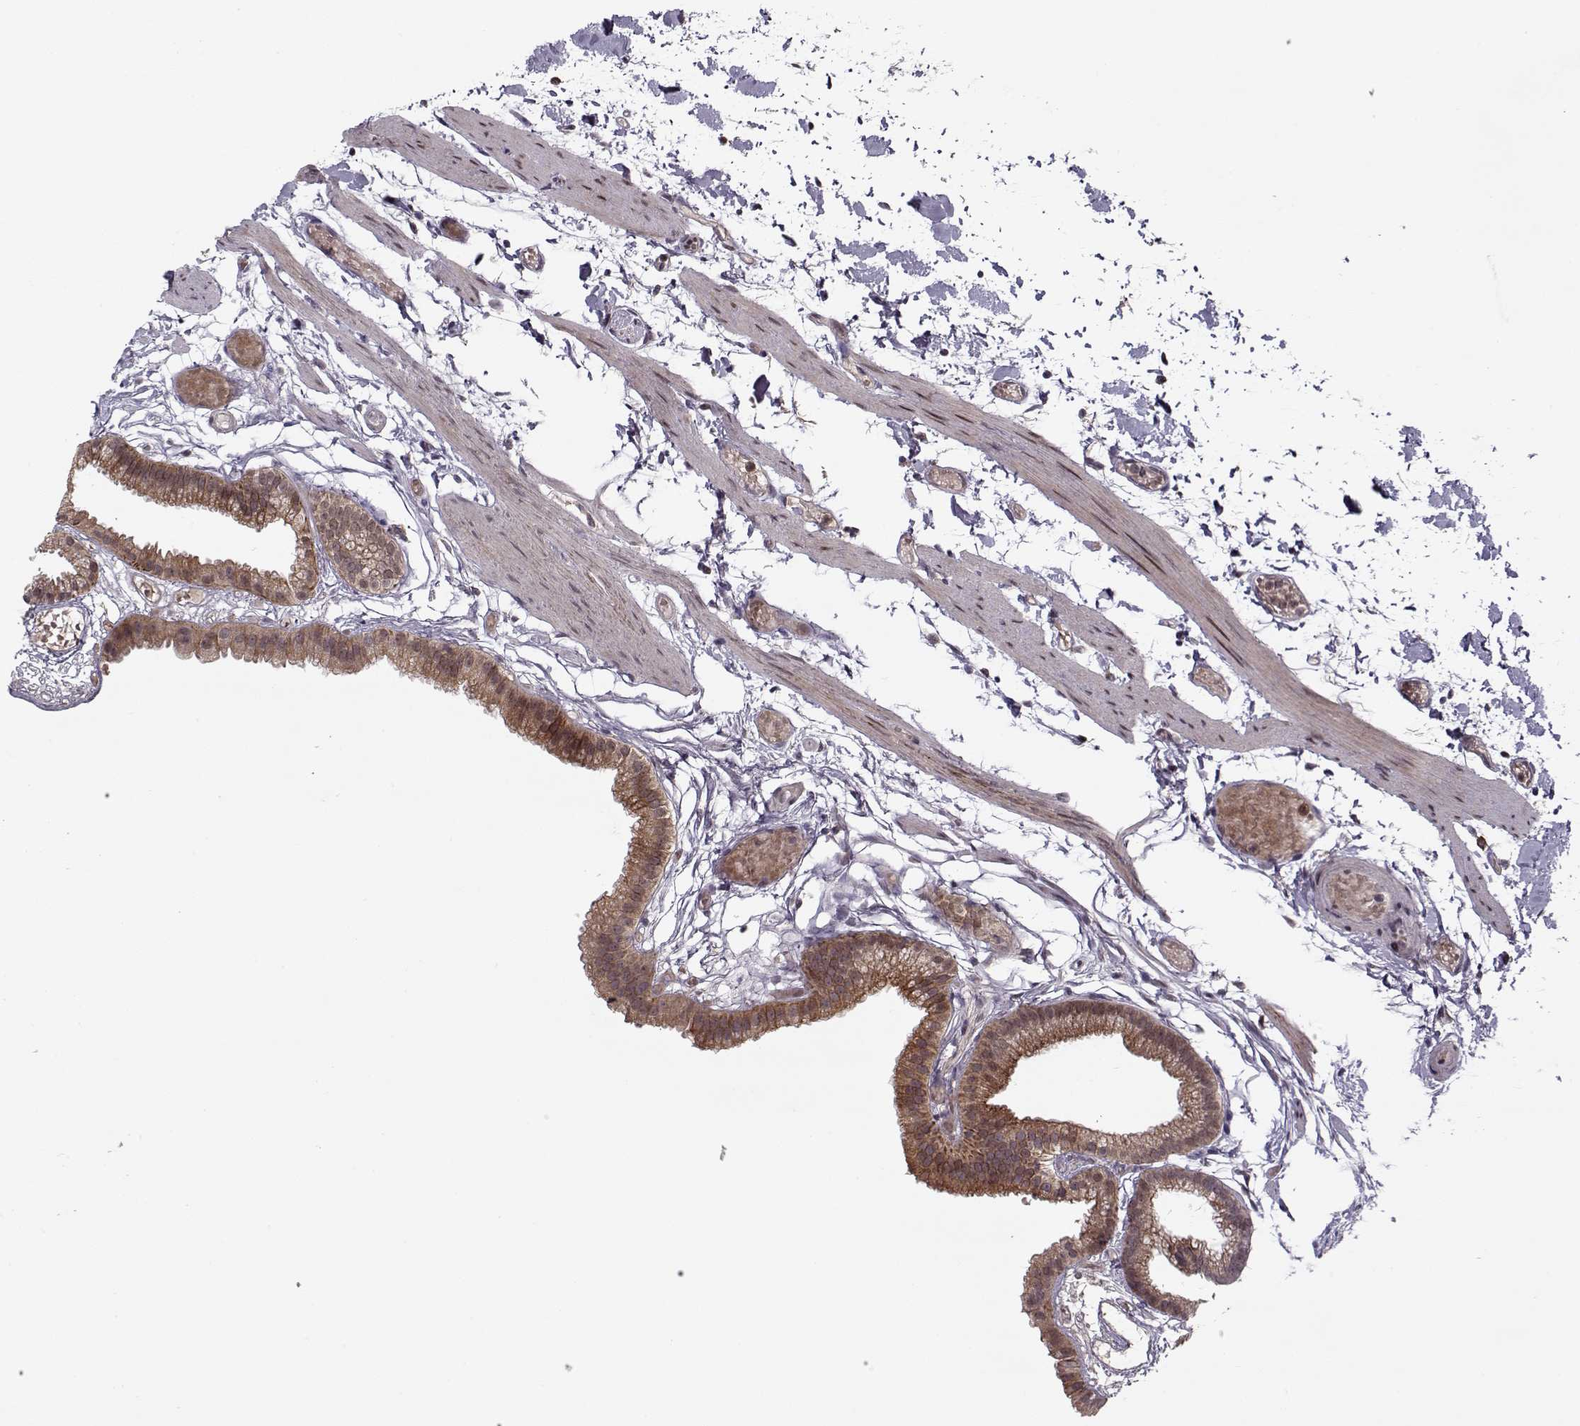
{"staining": {"intensity": "strong", "quantity": ">75%", "location": "cytoplasmic/membranous"}, "tissue": "gallbladder", "cell_type": "Glandular cells", "image_type": "normal", "snomed": [{"axis": "morphology", "description": "Normal tissue, NOS"}, {"axis": "topography", "description": "Gallbladder"}], "caption": "Glandular cells display high levels of strong cytoplasmic/membranous positivity in about >75% of cells in unremarkable human gallbladder. (DAB (3,3'-diaminobenzidine) = brown stain, brightfield microscopy at high magnification).", "gene": "DENND4B", "patient": {"sex": "female", "age": 45}}